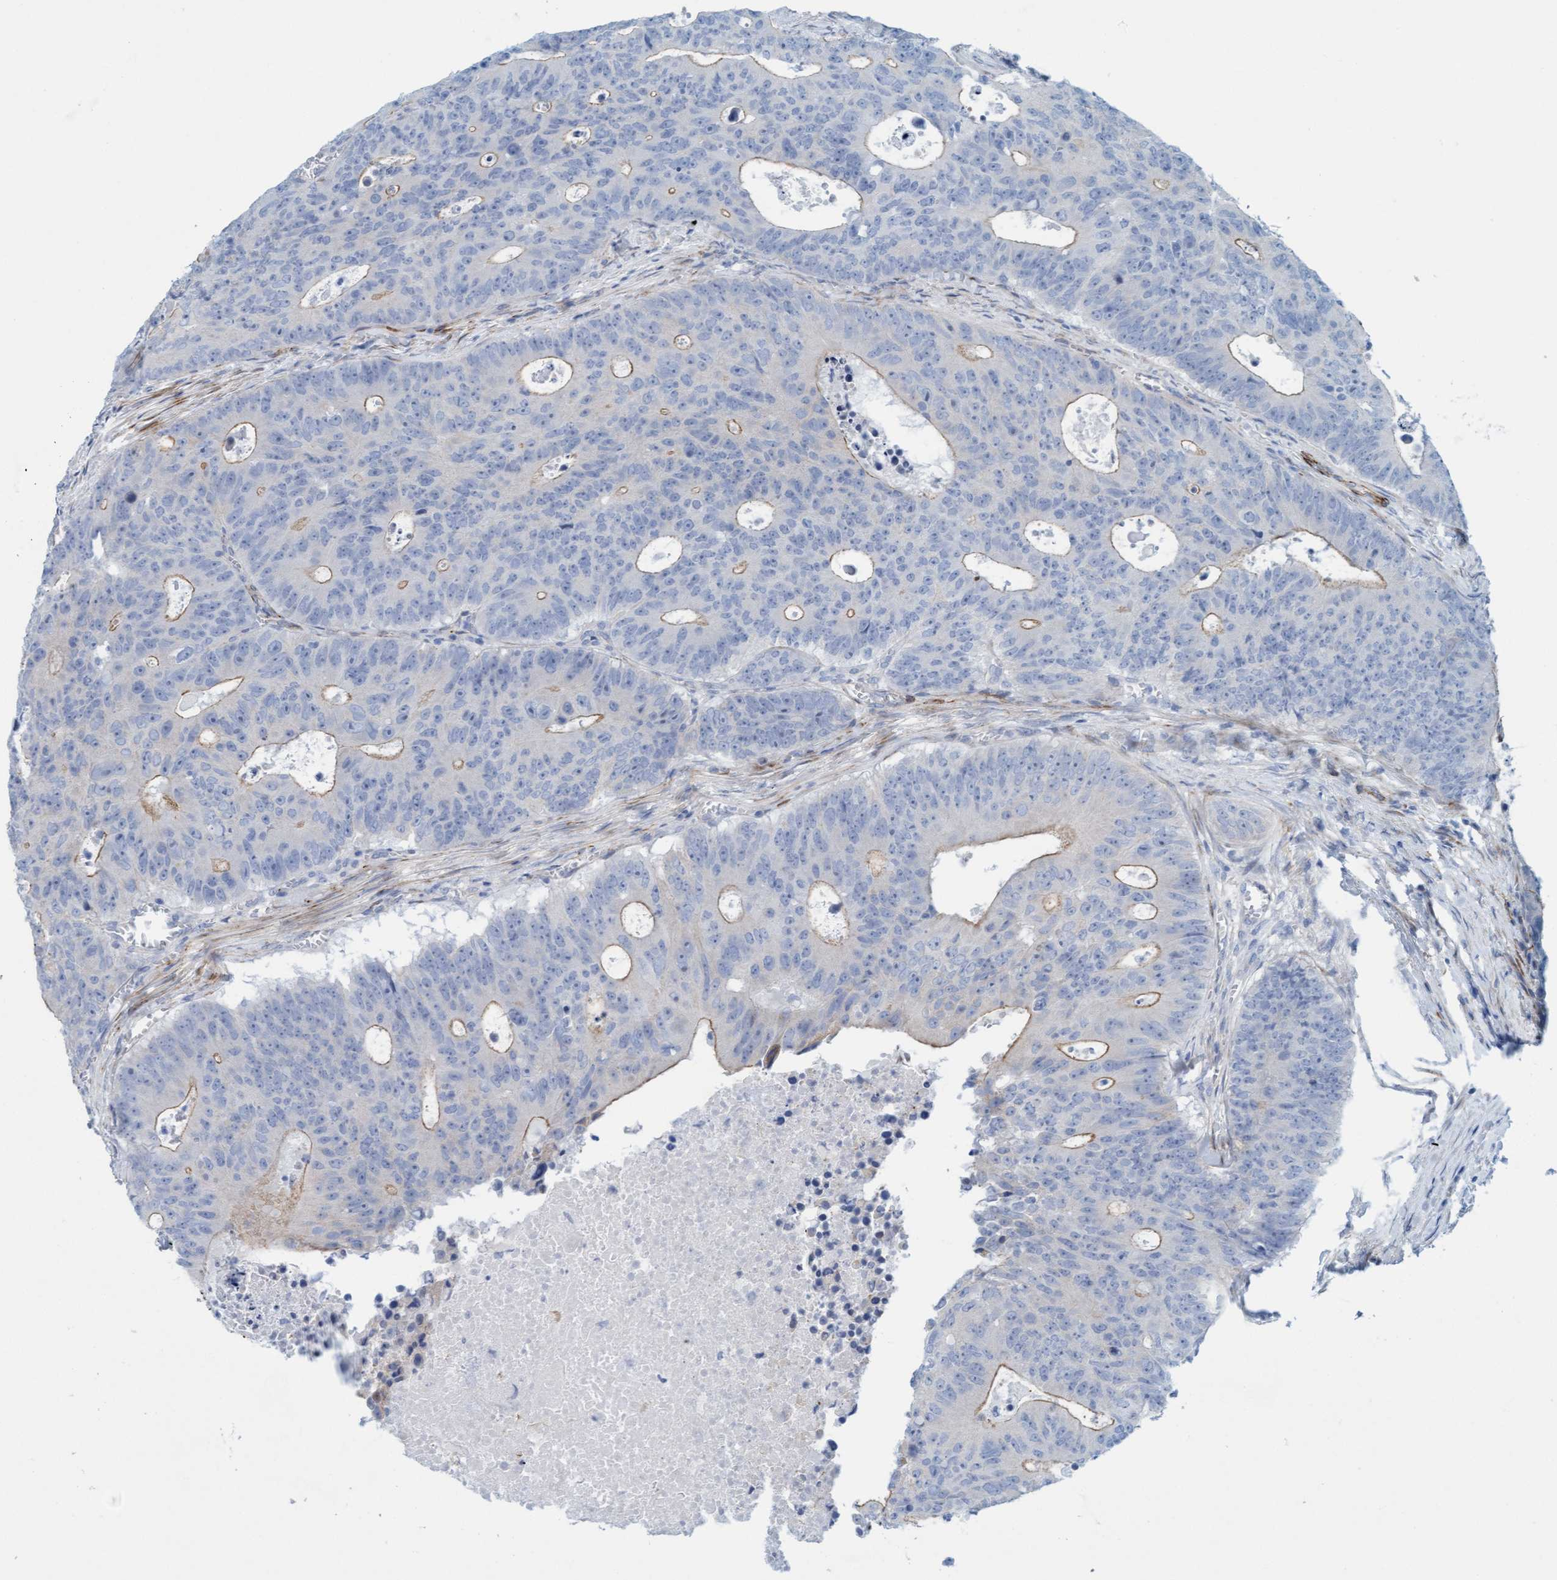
{"staining": {"intensity": "weak", "quantity": "<25%", "location": "cytoplasmic/membranous"}, "tissue": "colorectal cancer", "cell_type": "Tumor cells", "image_type": "cancer", "snomed": [{"axis": "morphology", "description": "Adenocarcinoma, NOS"}, {"axis": "topography", "description": "Colon"}], "caption": "The image displays no staining of tumor cells in adenocarcinoma (colorectal). (Stains: DAB IHC with hematoxylin counter stain, Microscopy: brightfield microscopy at high magnification).", "gene": "MTFR1", "patient": {"sex": "male", "age": 87}}